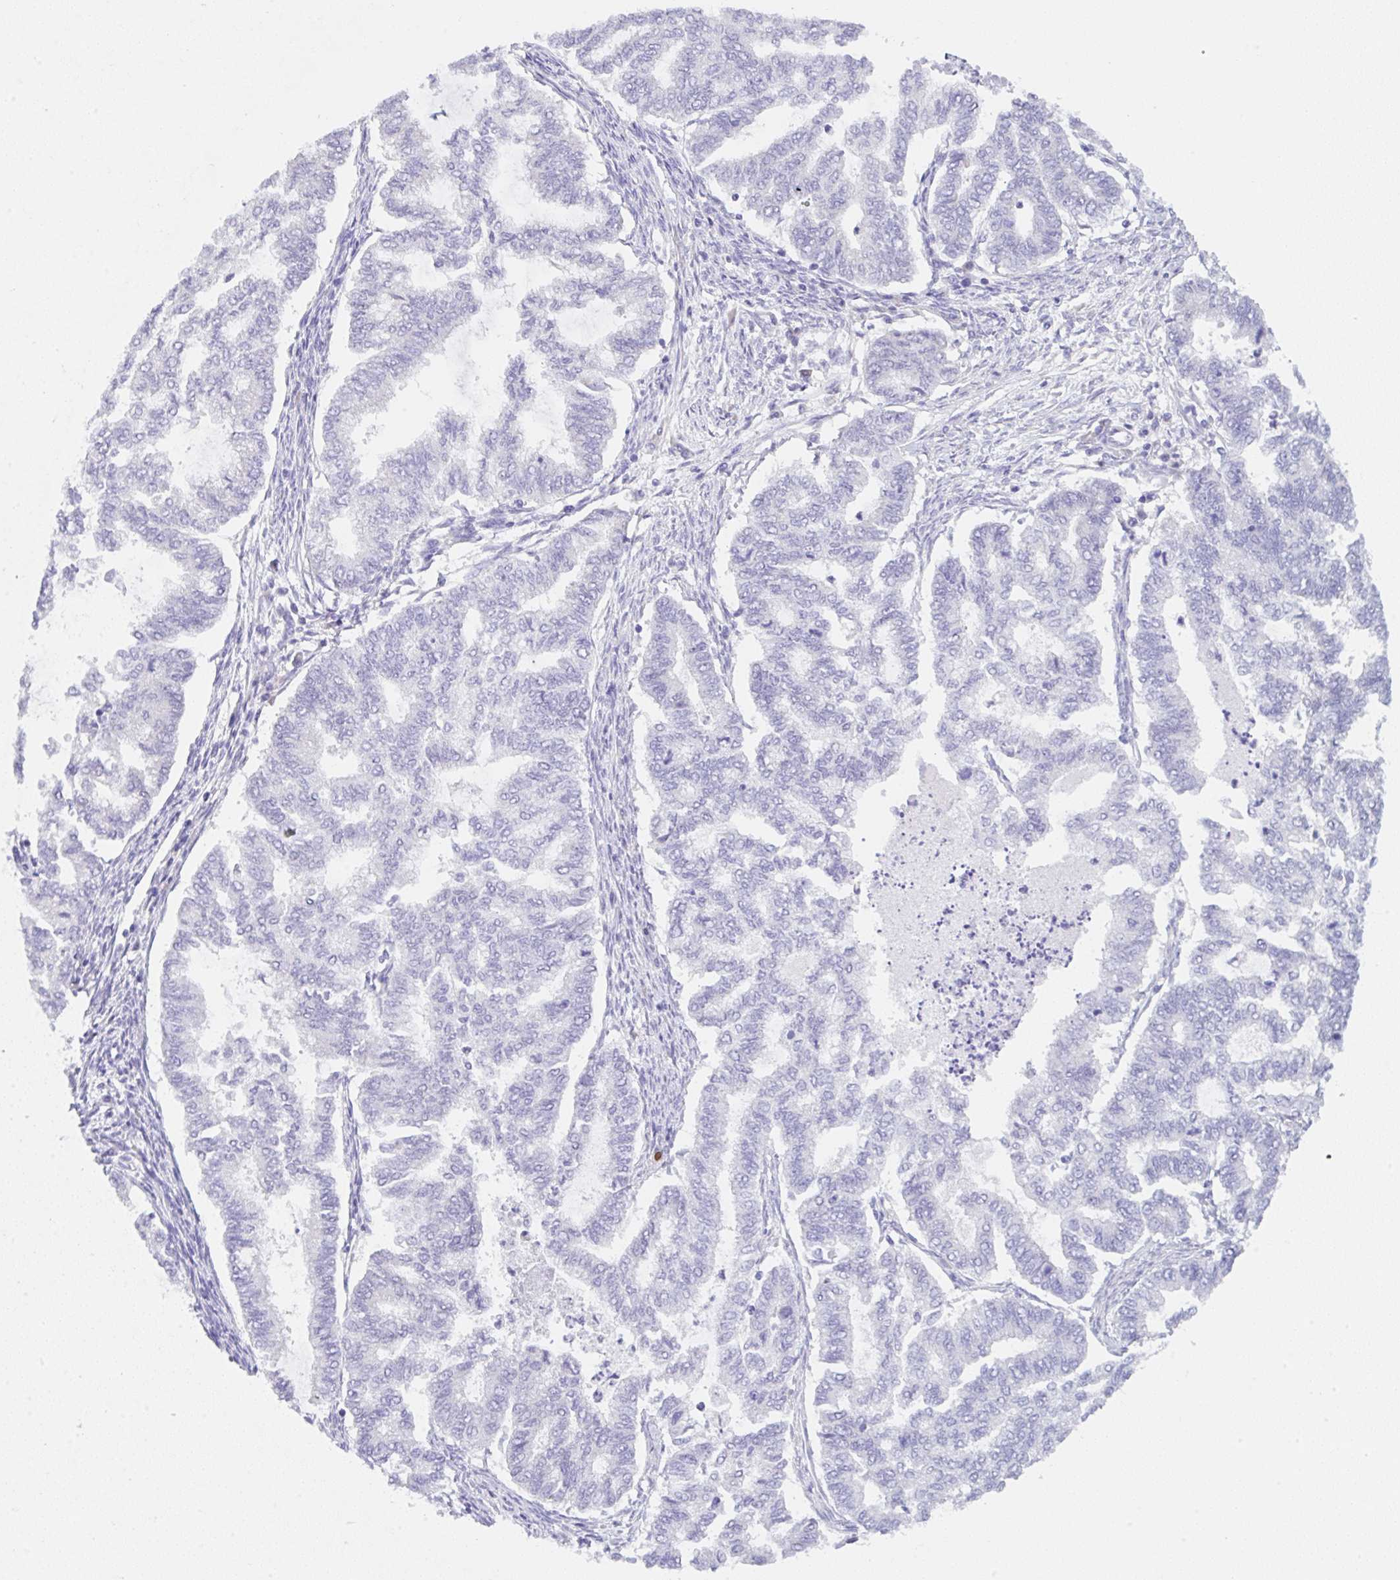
{"staining": {"intensity": "negative", "quantity": "none", "location": "none"}, "tissue": "endometrial cancer", "cell_type": "Tumor cells", "image_type": "cancer", "snomed": [{"axis": "morphology", "description": "Adenocarcinoma, NOS"}, {"axis": "topography", "description": "Endometrium"}], "caption": "Protein analysis of endometrial cancer exhibits no significant expression in tumor cells.", "gene": "KLK8", "patient": {"sex": "female", "age": 79}}